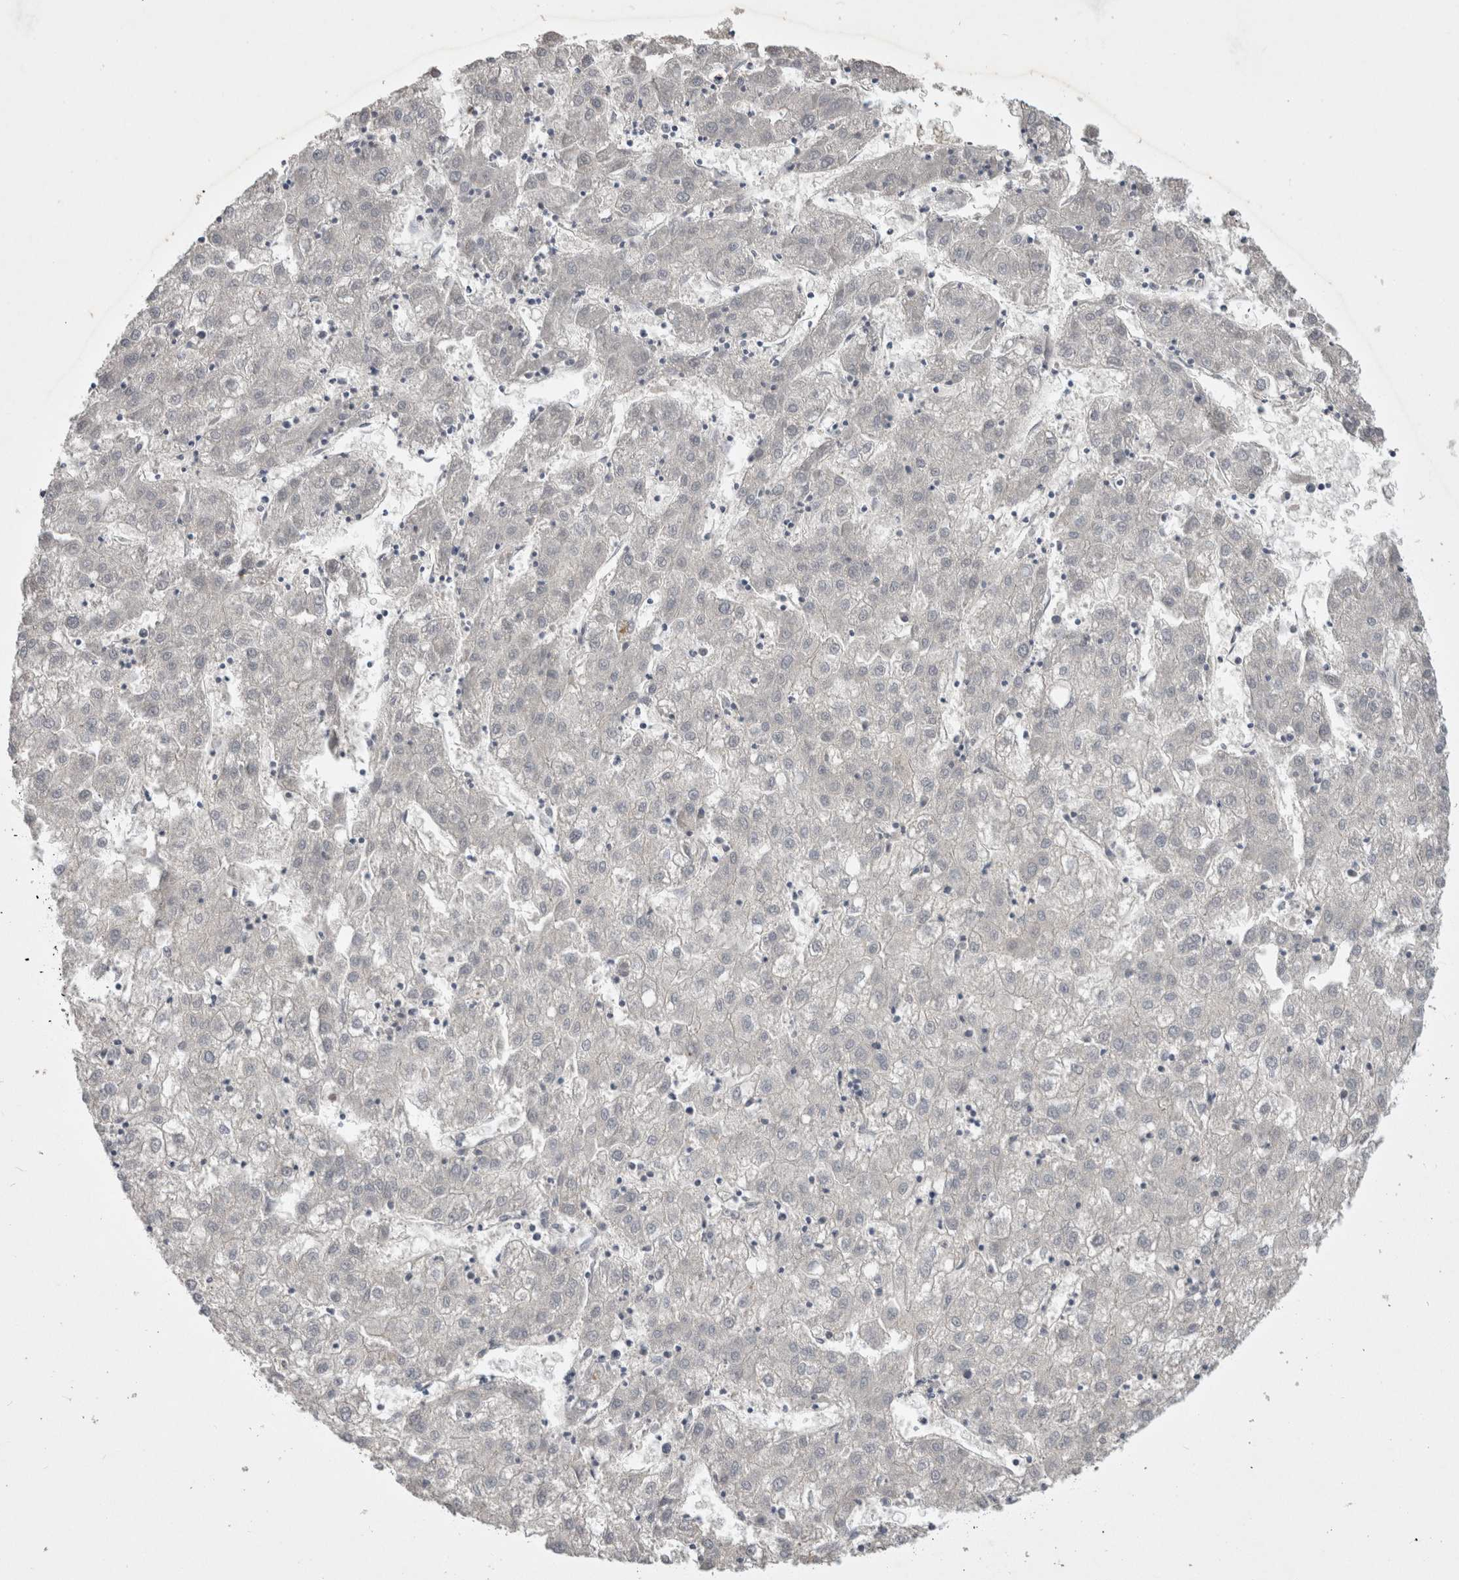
{"staining": {"intensity": "negative", "quantity": "none", "location": "none"}, "tissue": "liver cancer", "cell_type": "Tumor cells", "image_type": "cancer", "snomed": [{"axis": "morphology", "description": "Carcinoma, Hepatocellular, NOS"}, {"axis": "topography", "description": "Liver"}], "caption": "Tumor cells are negative for brown protein staining in hepatocellular carcinoma (liver).", "gene": "CERS3", "patient": {"sex": "male", "age": 72}}